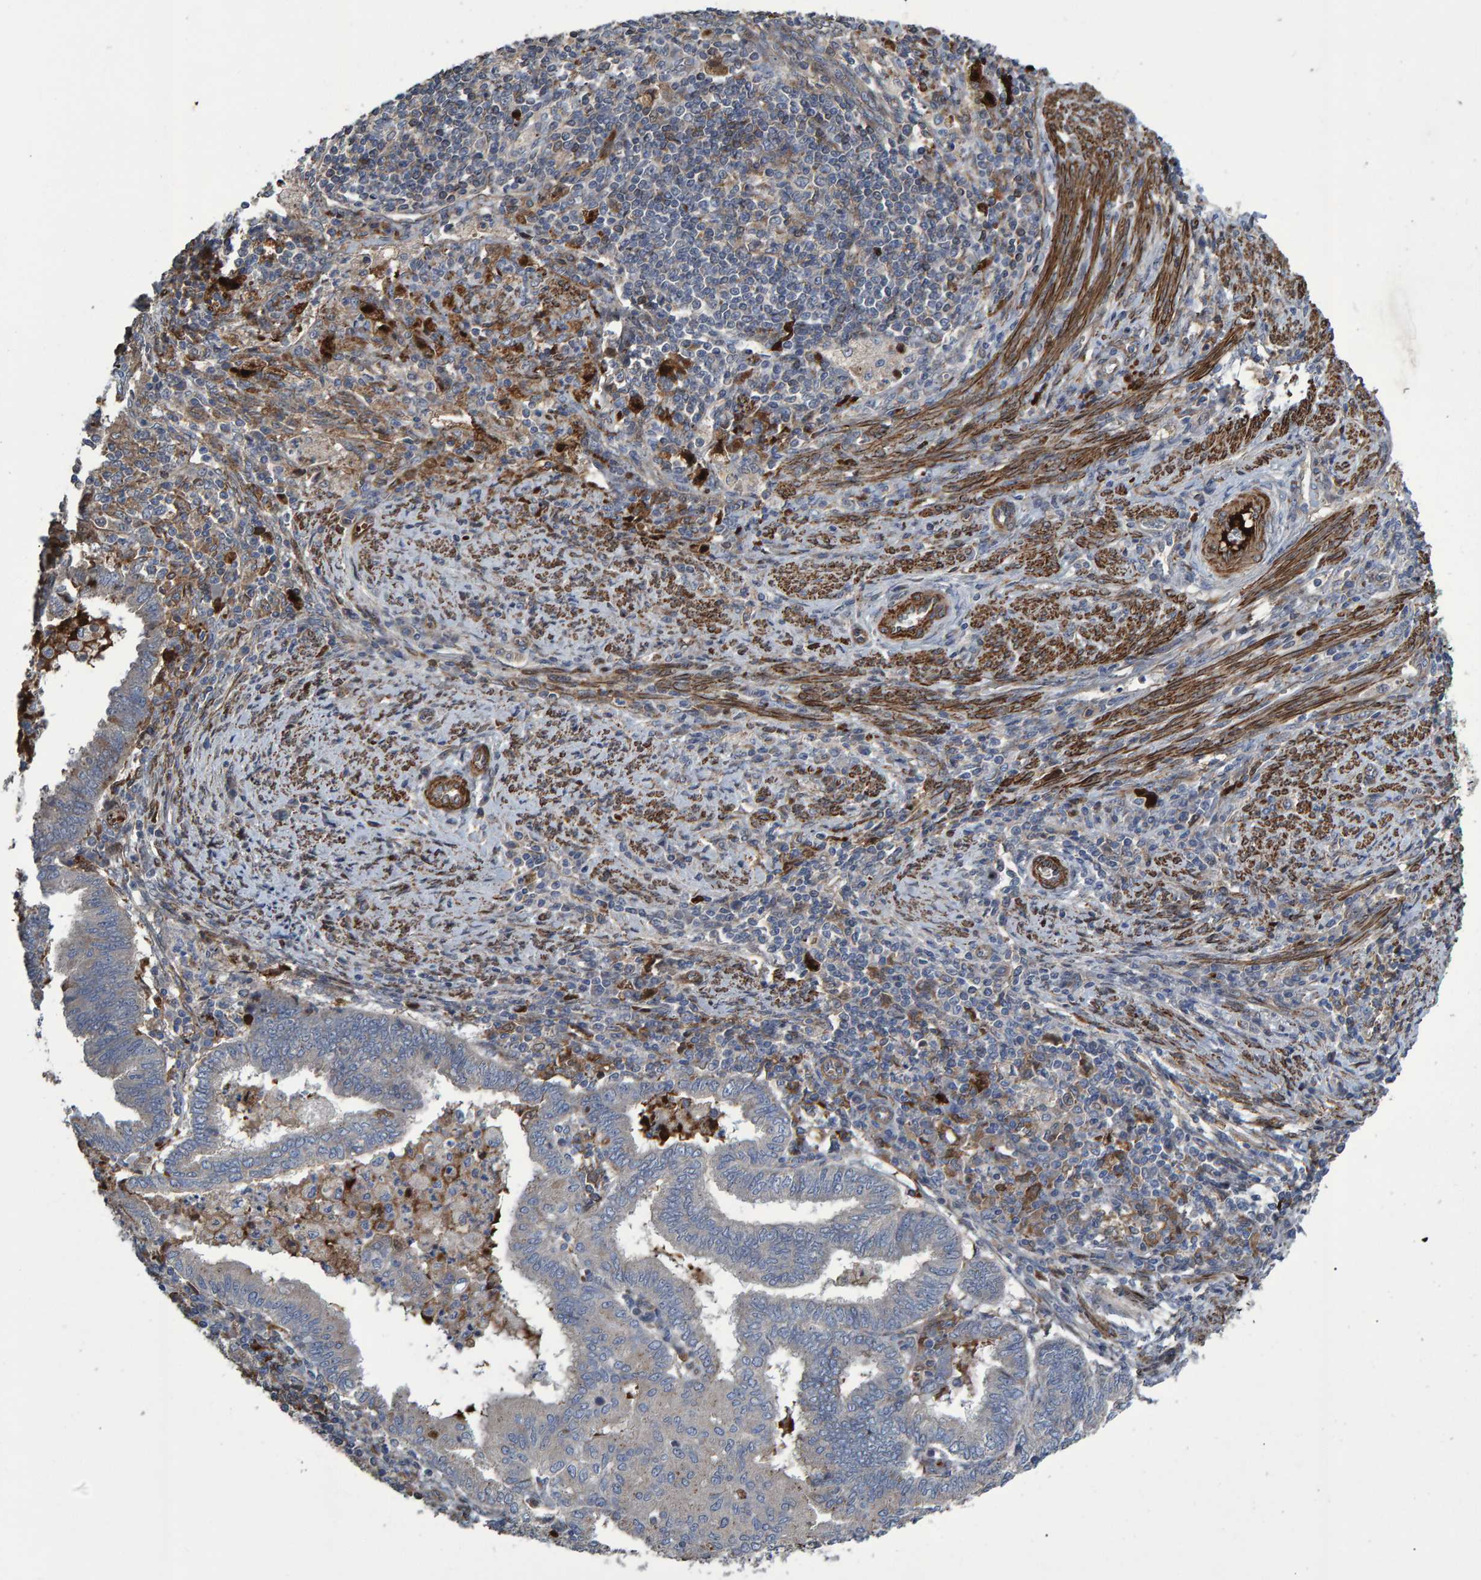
{"staining": {"intensity": "weak", "quantity": "<25%", "location": "cytoplasmic/membranous"}, "tissue": "endometrial cancer", "cell_type": "Tumor cells", "image_type": "cancer", "snomed": [{"axis": "morphology", "description": "Polyp, NOS"}, {"axis": "morphology", "description": "Adenocarcinoma, NOS"}, {"axis": "morphology", "description": "Adenoma, NOS"}, {"axis": "topography", "description": "Endometrium"}], "caption": "Human endometrial cancer stained for a protein using IHC demonstrates no staining in tumor cells.", "gene": "SLIT2", "patient": {"sex": "female", "age": 79}}